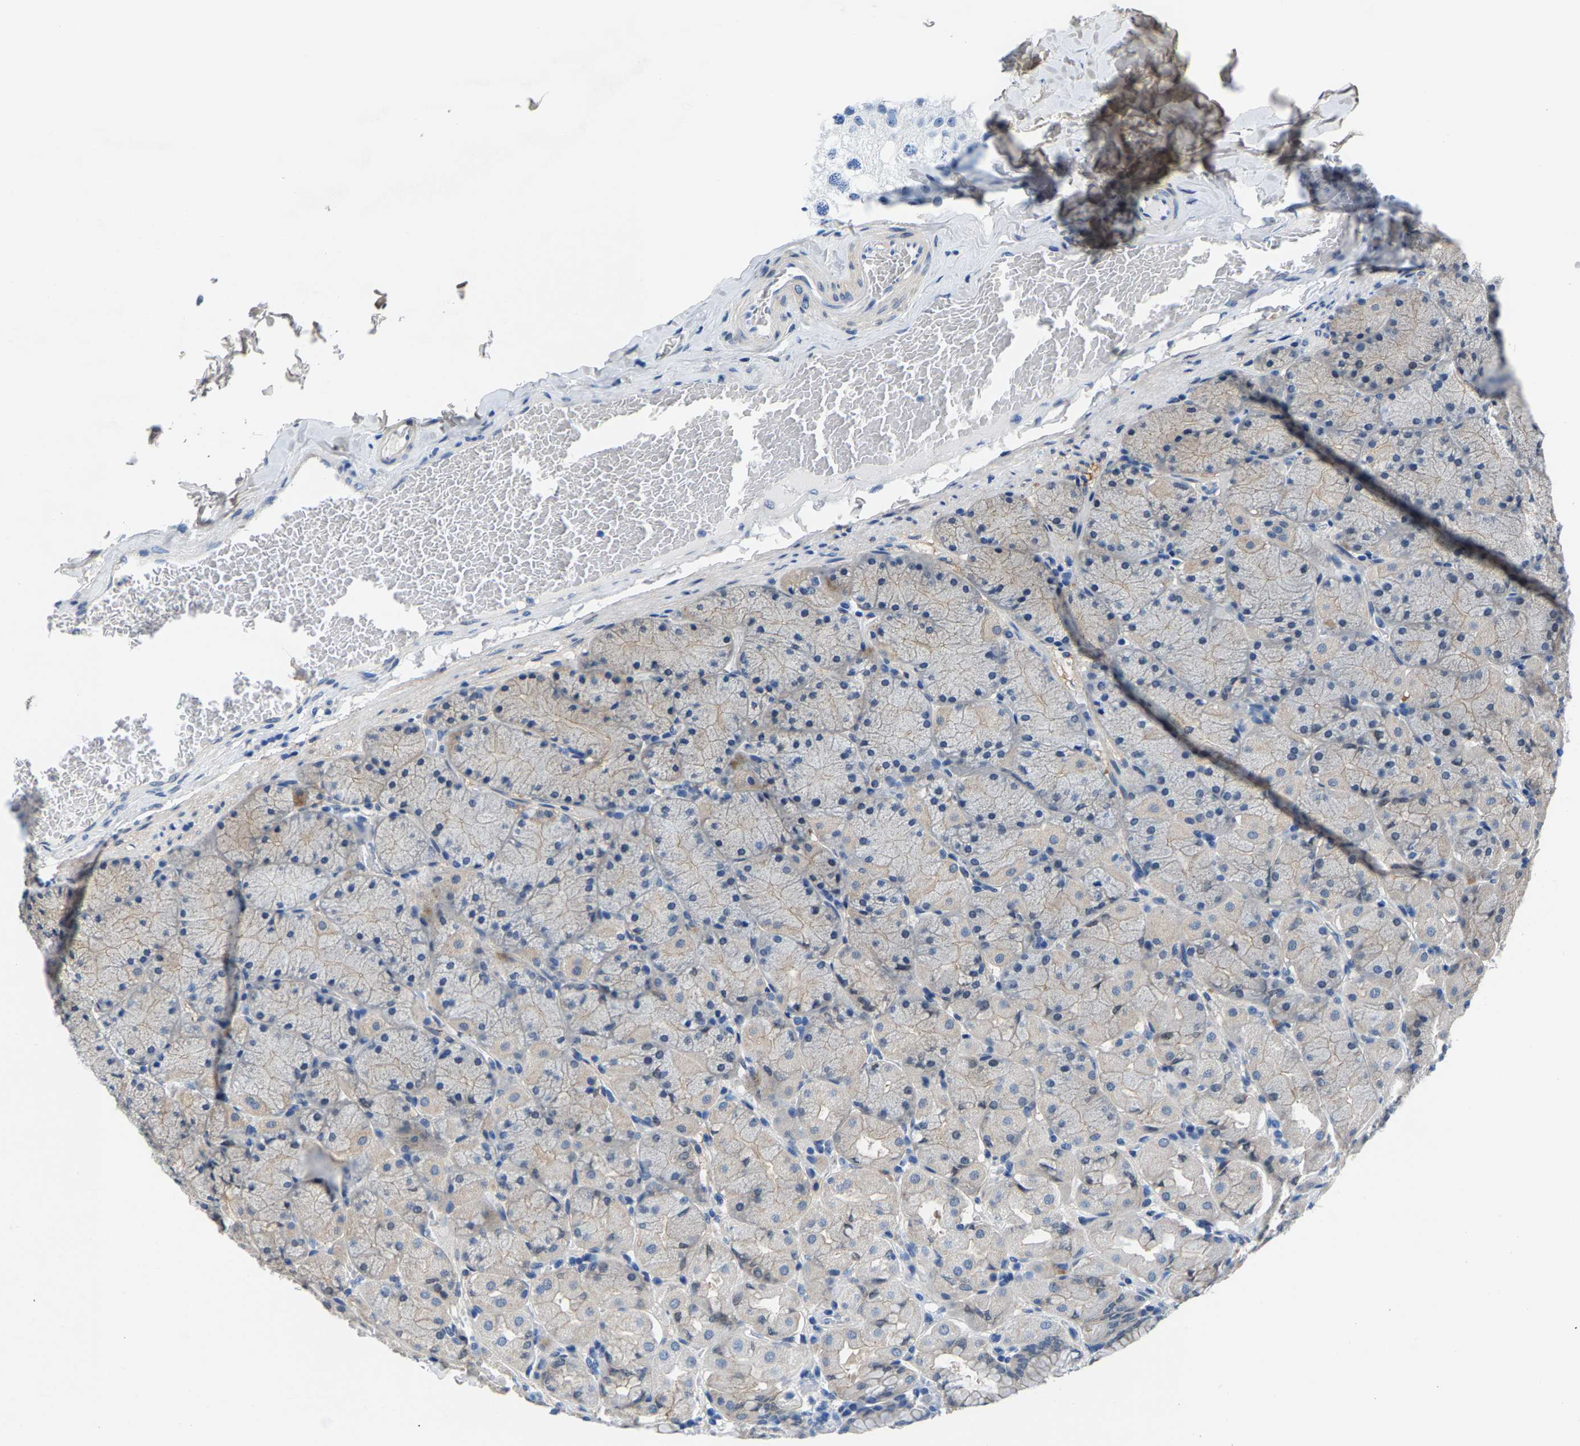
{"staining": {"intensity": "weak", "quantity": "25%-75%", "location": "cytoplasmic/membranous"}, "tissue": "stomach", "cell_type": "Glandular cells", "image_type": "normal", "snomed": [{"axis": "morphology", "description": "Normal tissue, NOS"}, {"axis": "topography", "description": "Stomach, upper"}], "caption": "This histopathology image exhibits IHC staining of benign stomach, with low weak cytoplasmic/membranous staining in about 25%-75% of glandular cells.", "gene": "SSH3", "patient": {"sex": "female", "age": 56}}